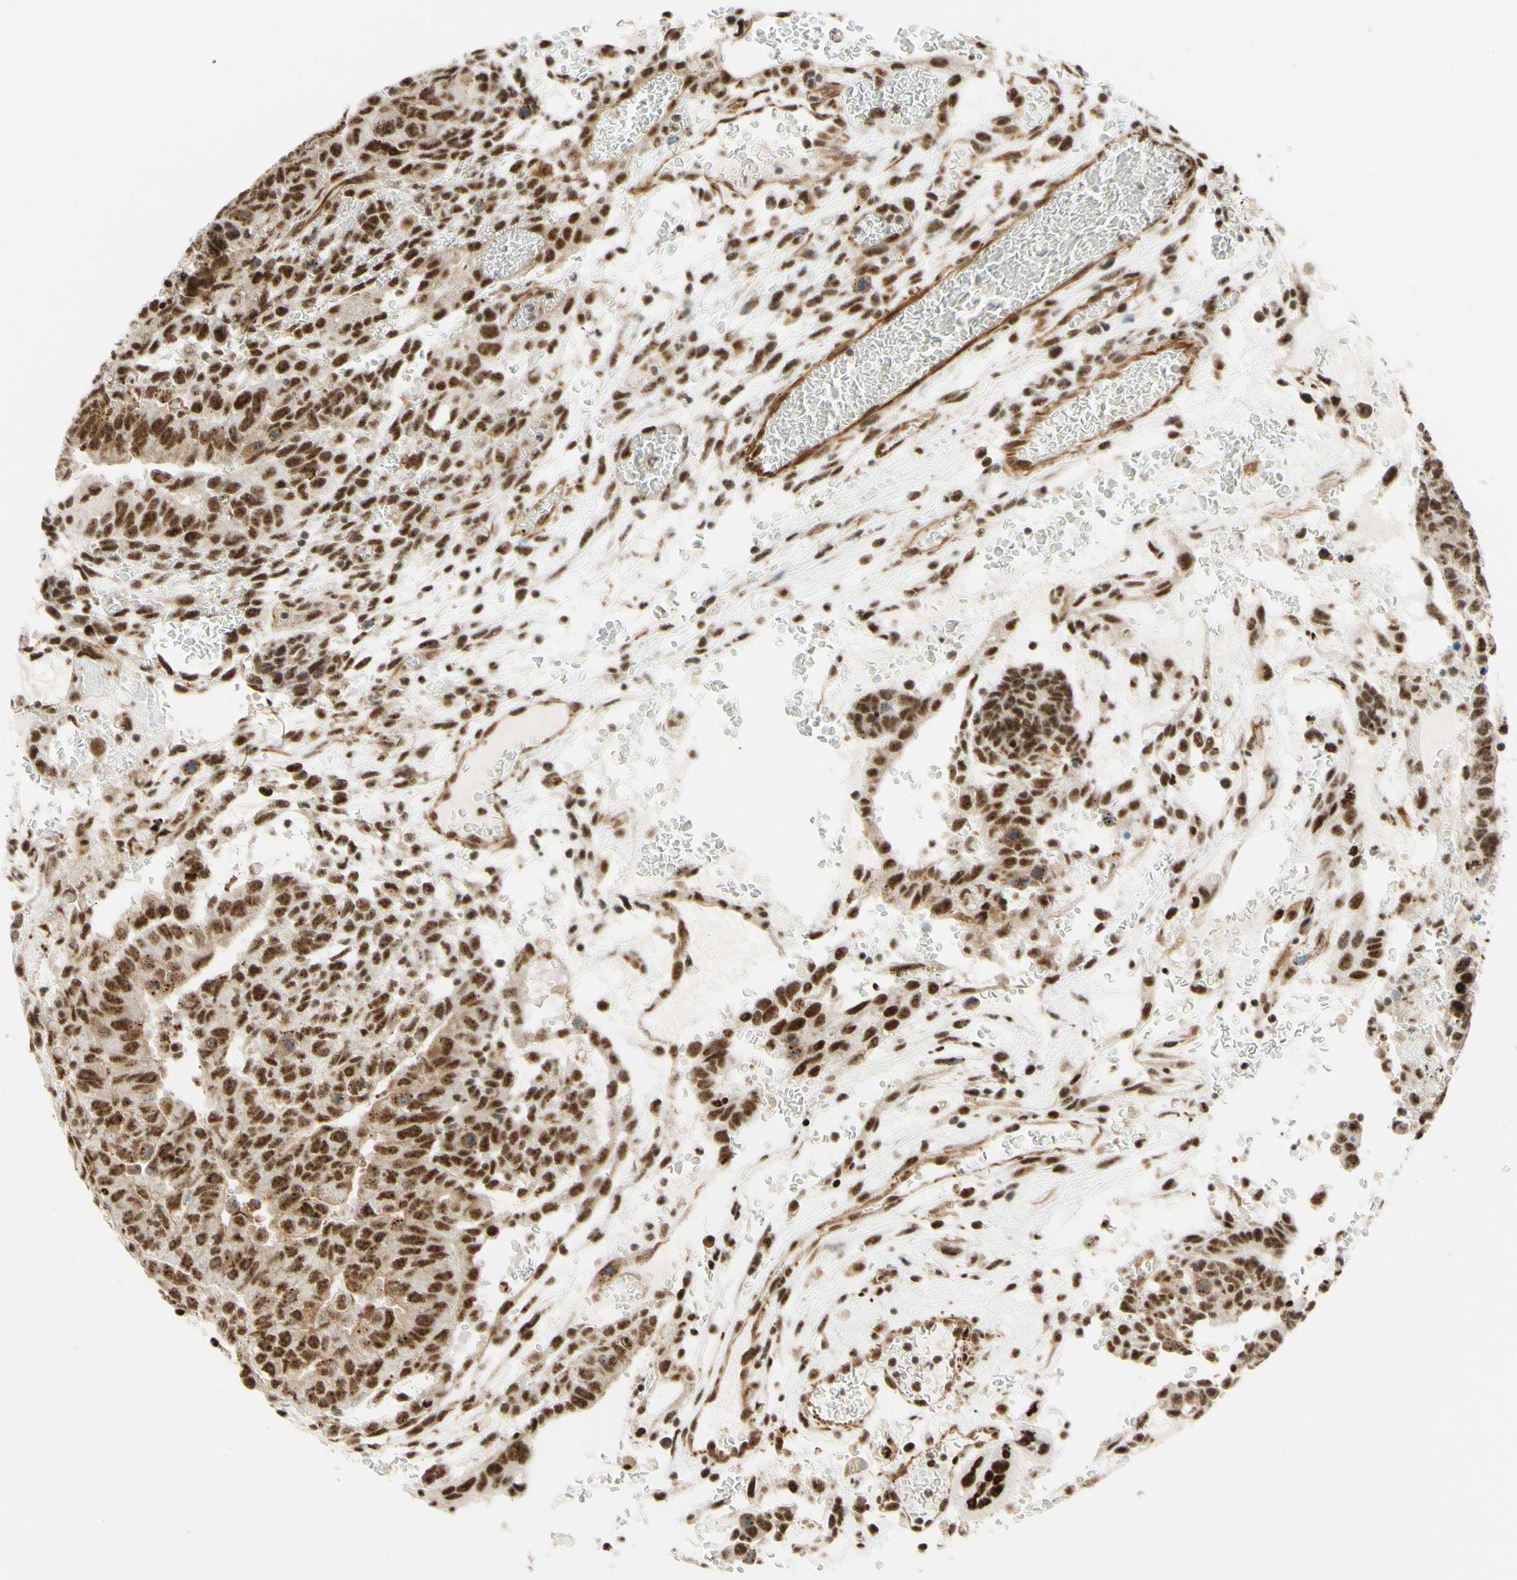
{"staining": {"intensity": "strong", "quantity": ">75%", "location": "nuclear"}, "tissue": "testis cancer", "cell_type": "Tumor cells", "image_type": "cancer", "snomed": [{"axis": "morphology", "description": "Seminoma, NOS"}, {"axis": "morphology", "description": "Carcinoma, Embryonal, NOS"}, {"axis": "topography", "description": "Testis"}], "caption": "A brown stain labels strong nuclear positivity of a protein in testis cancer (embryonal carcinoma) tumor cells. Nuclei are stained in blue.", "gene": "SAP18", "patient": {"sex": "male", "age": 52}}